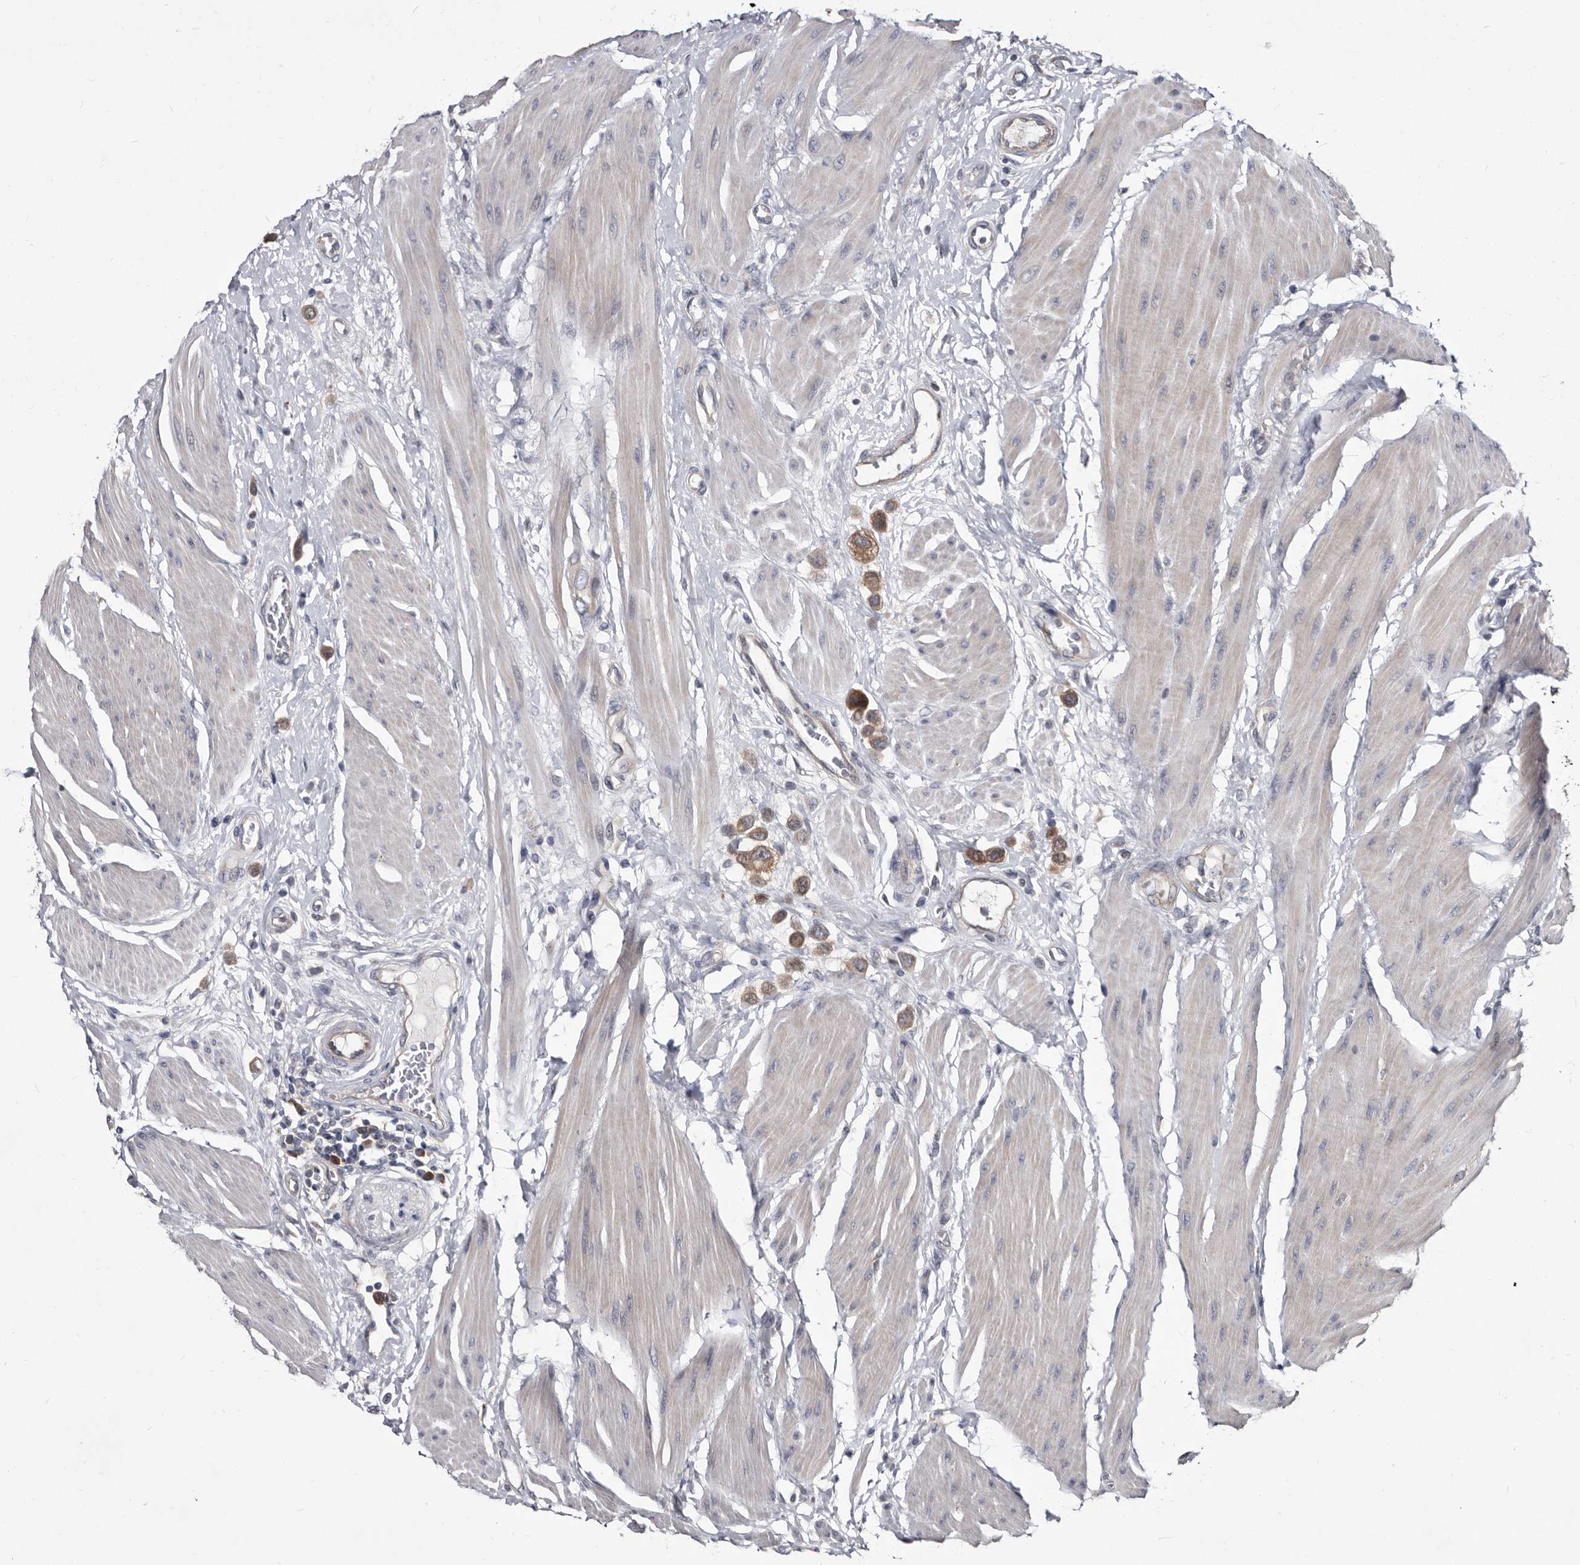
{"staining": {"intensity": "moderate", "quantity": ">75%", "location": "cytoplasmic/membranous"}, "tissue": "urothelial cancer", "cell_type": "Tumor cells", "image_type": "cancer", "snomed": [{"axis": "morphology", "description": "Urothelial carcinoma, High grade"}, {"axis": "topography", "description": "Urinary bladder"}], "caption": "Moderate cytoplasmic/membranous protein expression is seen in about >75% of tumor cells in urothelial cancer.", "gene": "ABCF2", "patient": {"sex": "male", "age": 50}}